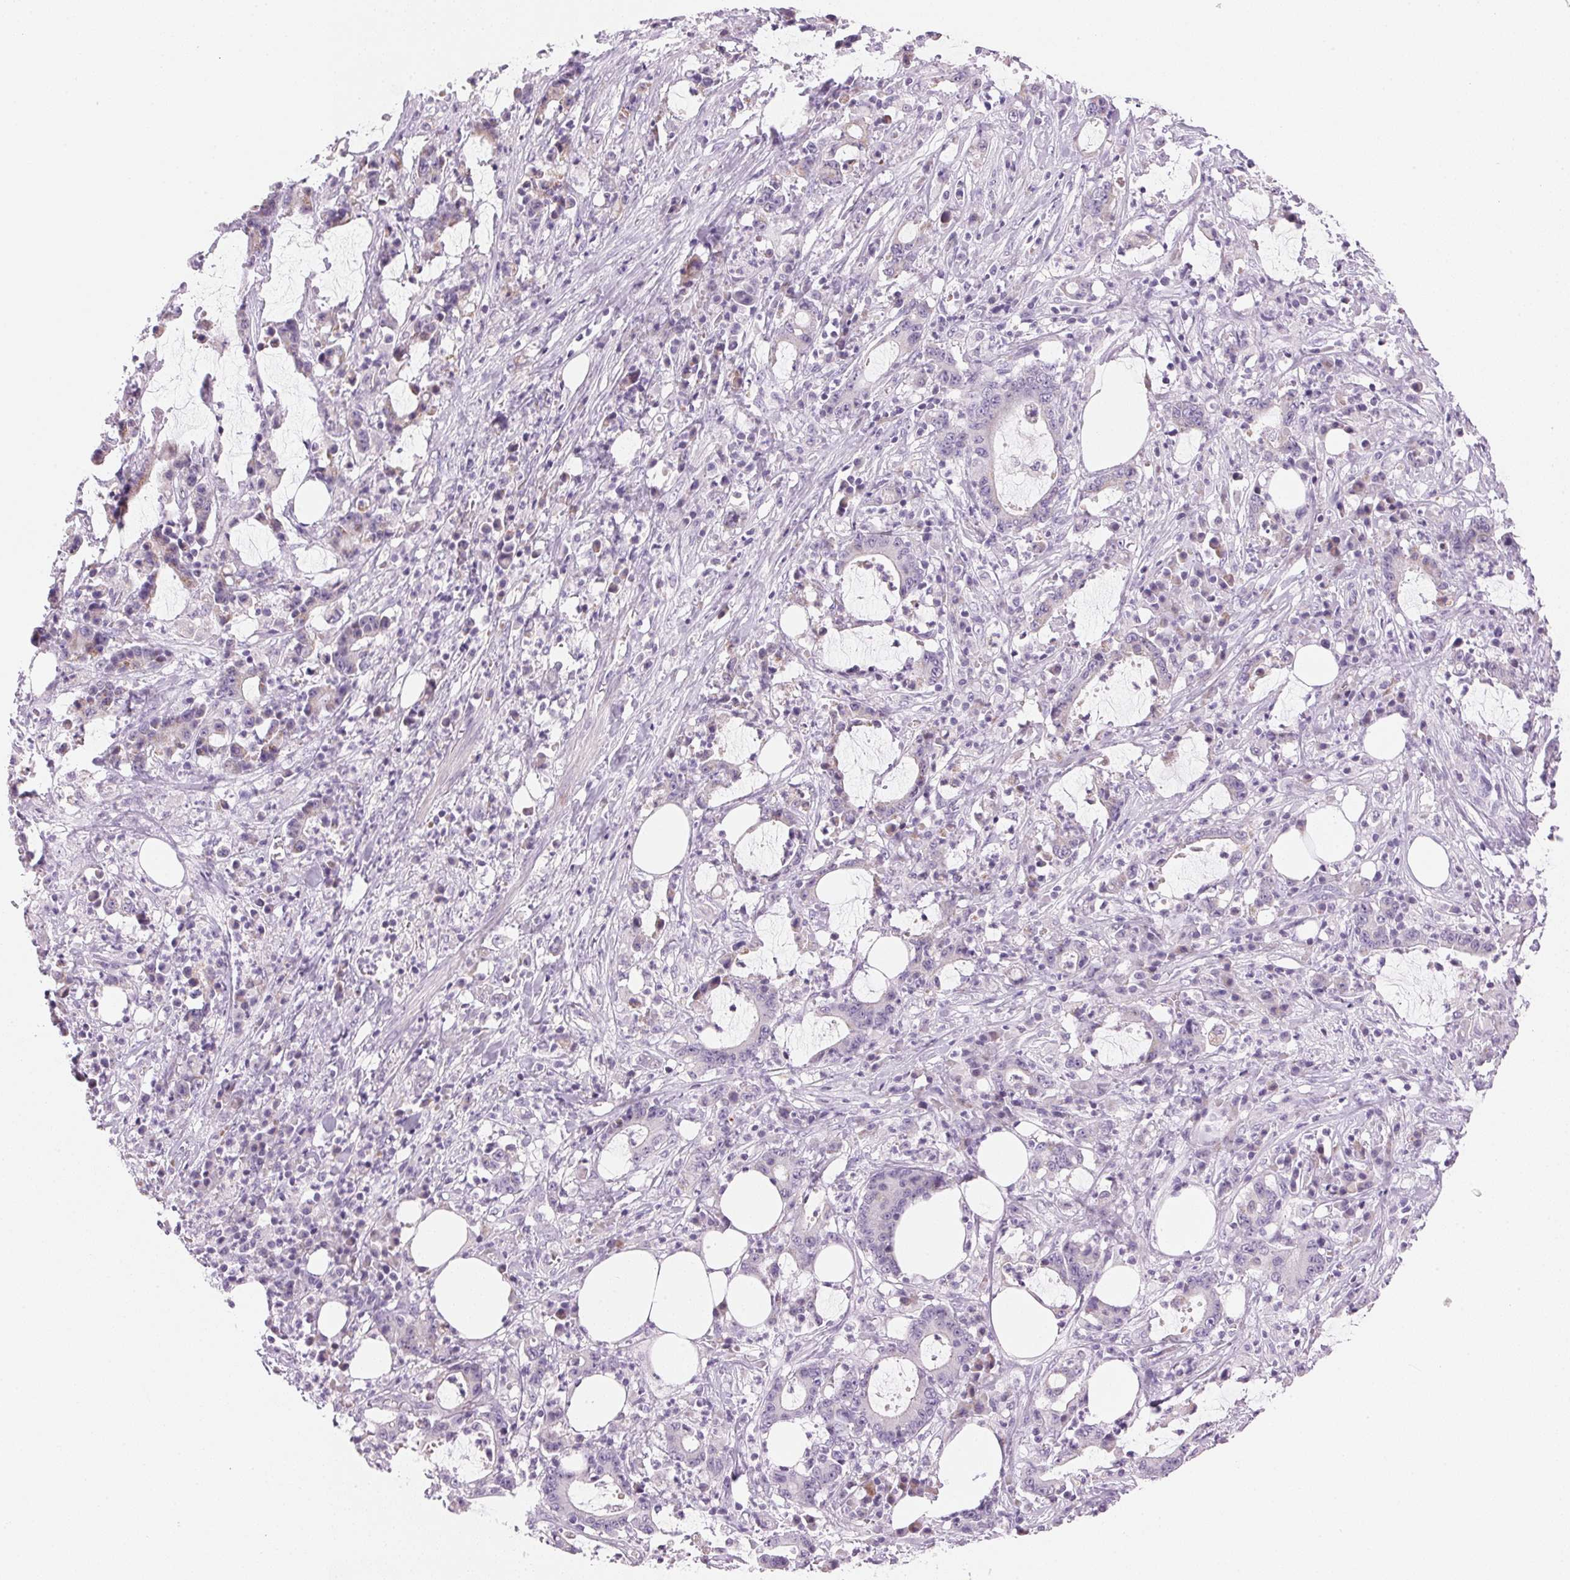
{"staining": {"intensity": "negative", "quantity": "none", "location": "none"}, "tissue": "stomach cancer", "cell_type": "Tumor cells", "image_type": "cancer", "snomed": [{"axis": "morphology", "description": "Adenocarcinoma, NOS"}, {"axis": "topography", "description": "Stomach, upper"}], "caption": "Tumor cells show no significant staining in stomach cancer (adenocarcinoma). Brightfield microscopy of immunohistochemistry (IHC) stained with DAB (brown) and hematoxylin (blue), captured at high magnification.", "gene": "CYP11B1", "patient": {"sex": "male", "age": 68}}